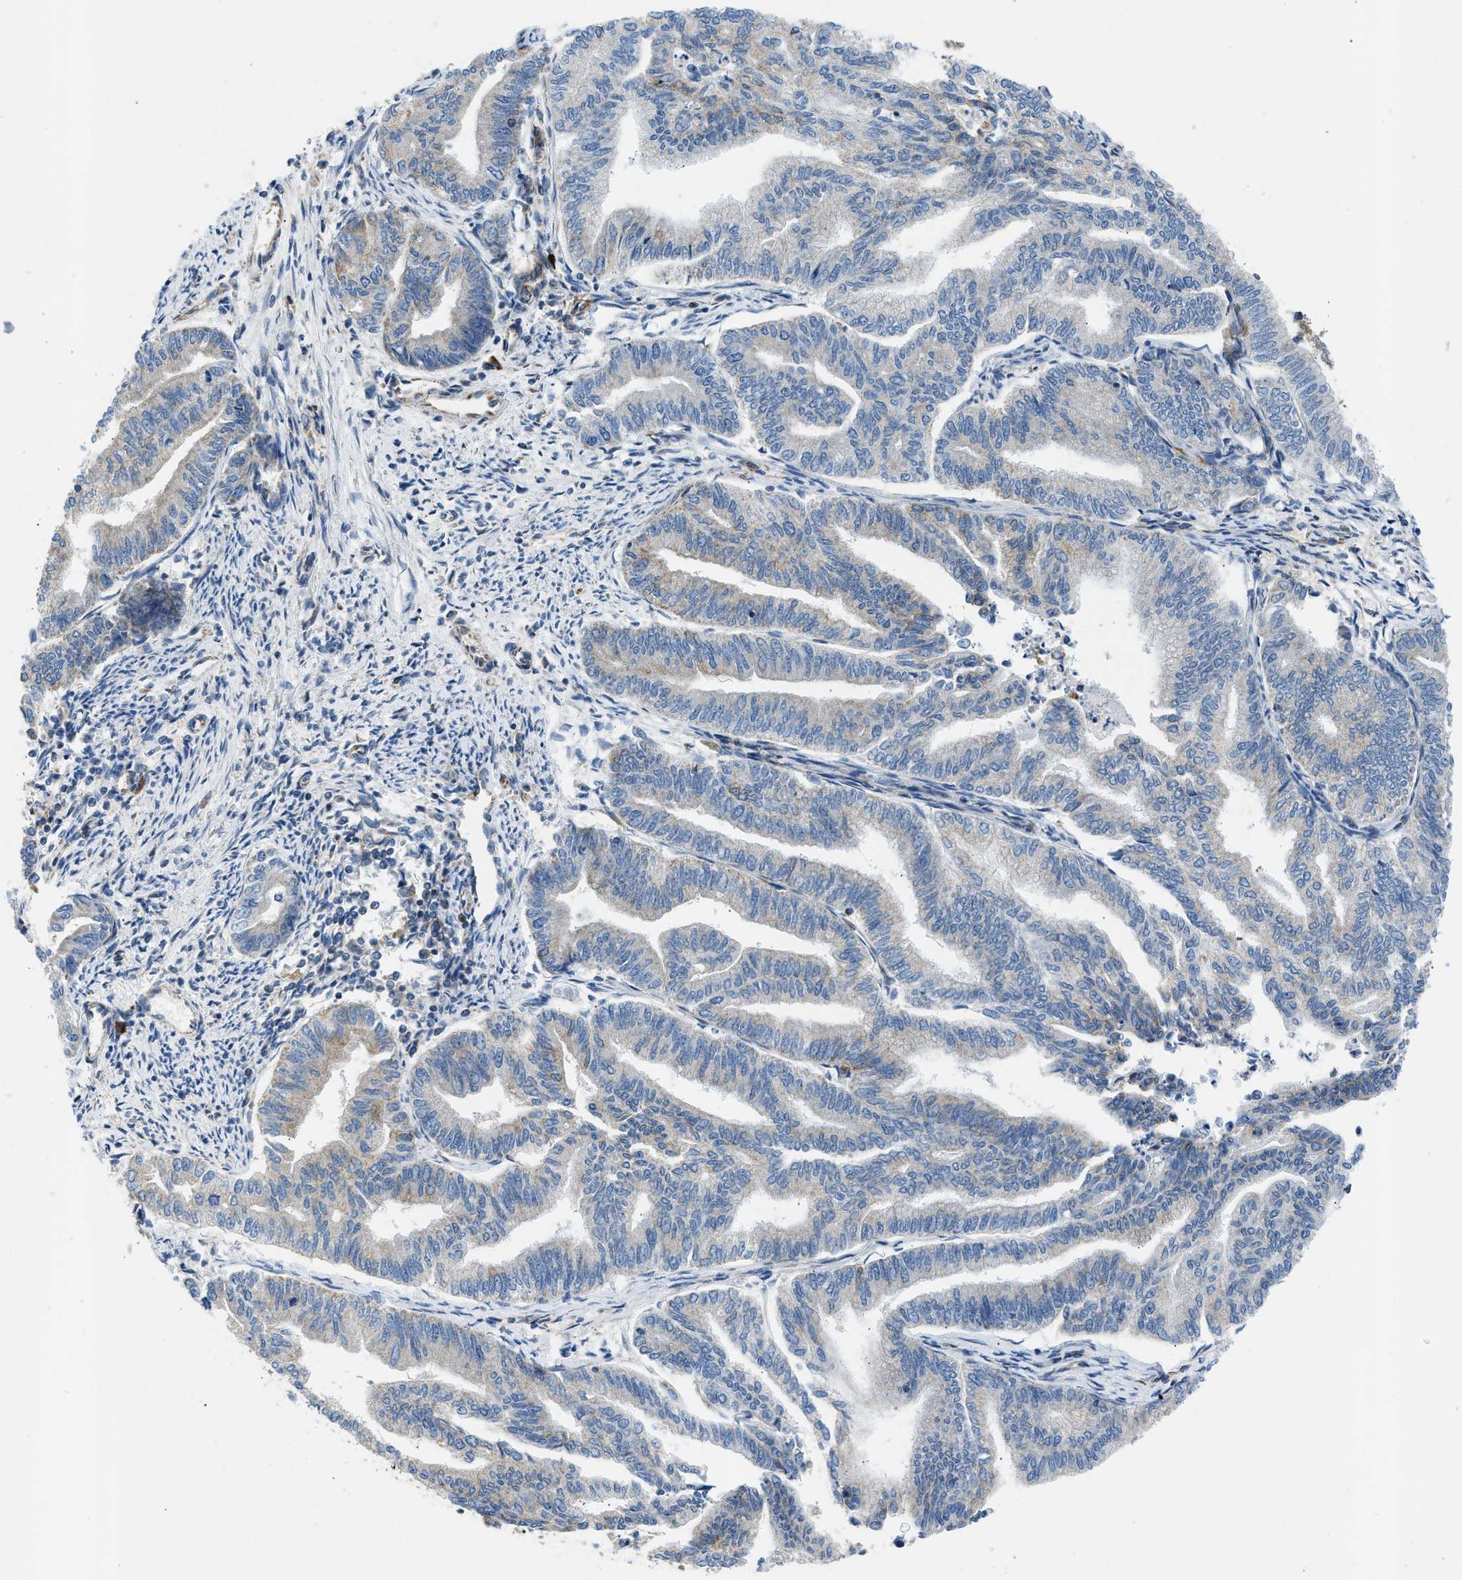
{"staining": {"intensity": "moderate", "quantity": "<25%", "location": "cytoplasmic/membranous"}, "tissue": "endometrial cancer", "cell_type": "Tumor cells", "image_type": "cancer", "snomed": [{"axis": "morphology", "description": "Adenocarcinoma, NOS"}, {"axis": "topography", "description": "Endometrium"}], "caption": "Immunohistochemistry staining of endometrial cancer (adenocarcinoma), which displays low levels of moderate cytoplasmic/membranous positivity in about <25% of tumor cells indicating moderate cytoplasmic/membranous protein positivity. The staining was performed using DAB (brown) for protein detection and nuclei were counterstained in hematoxylin (blue).", "gene": "CAMKK2", "patient": {"sex": "female", "age": 79}}